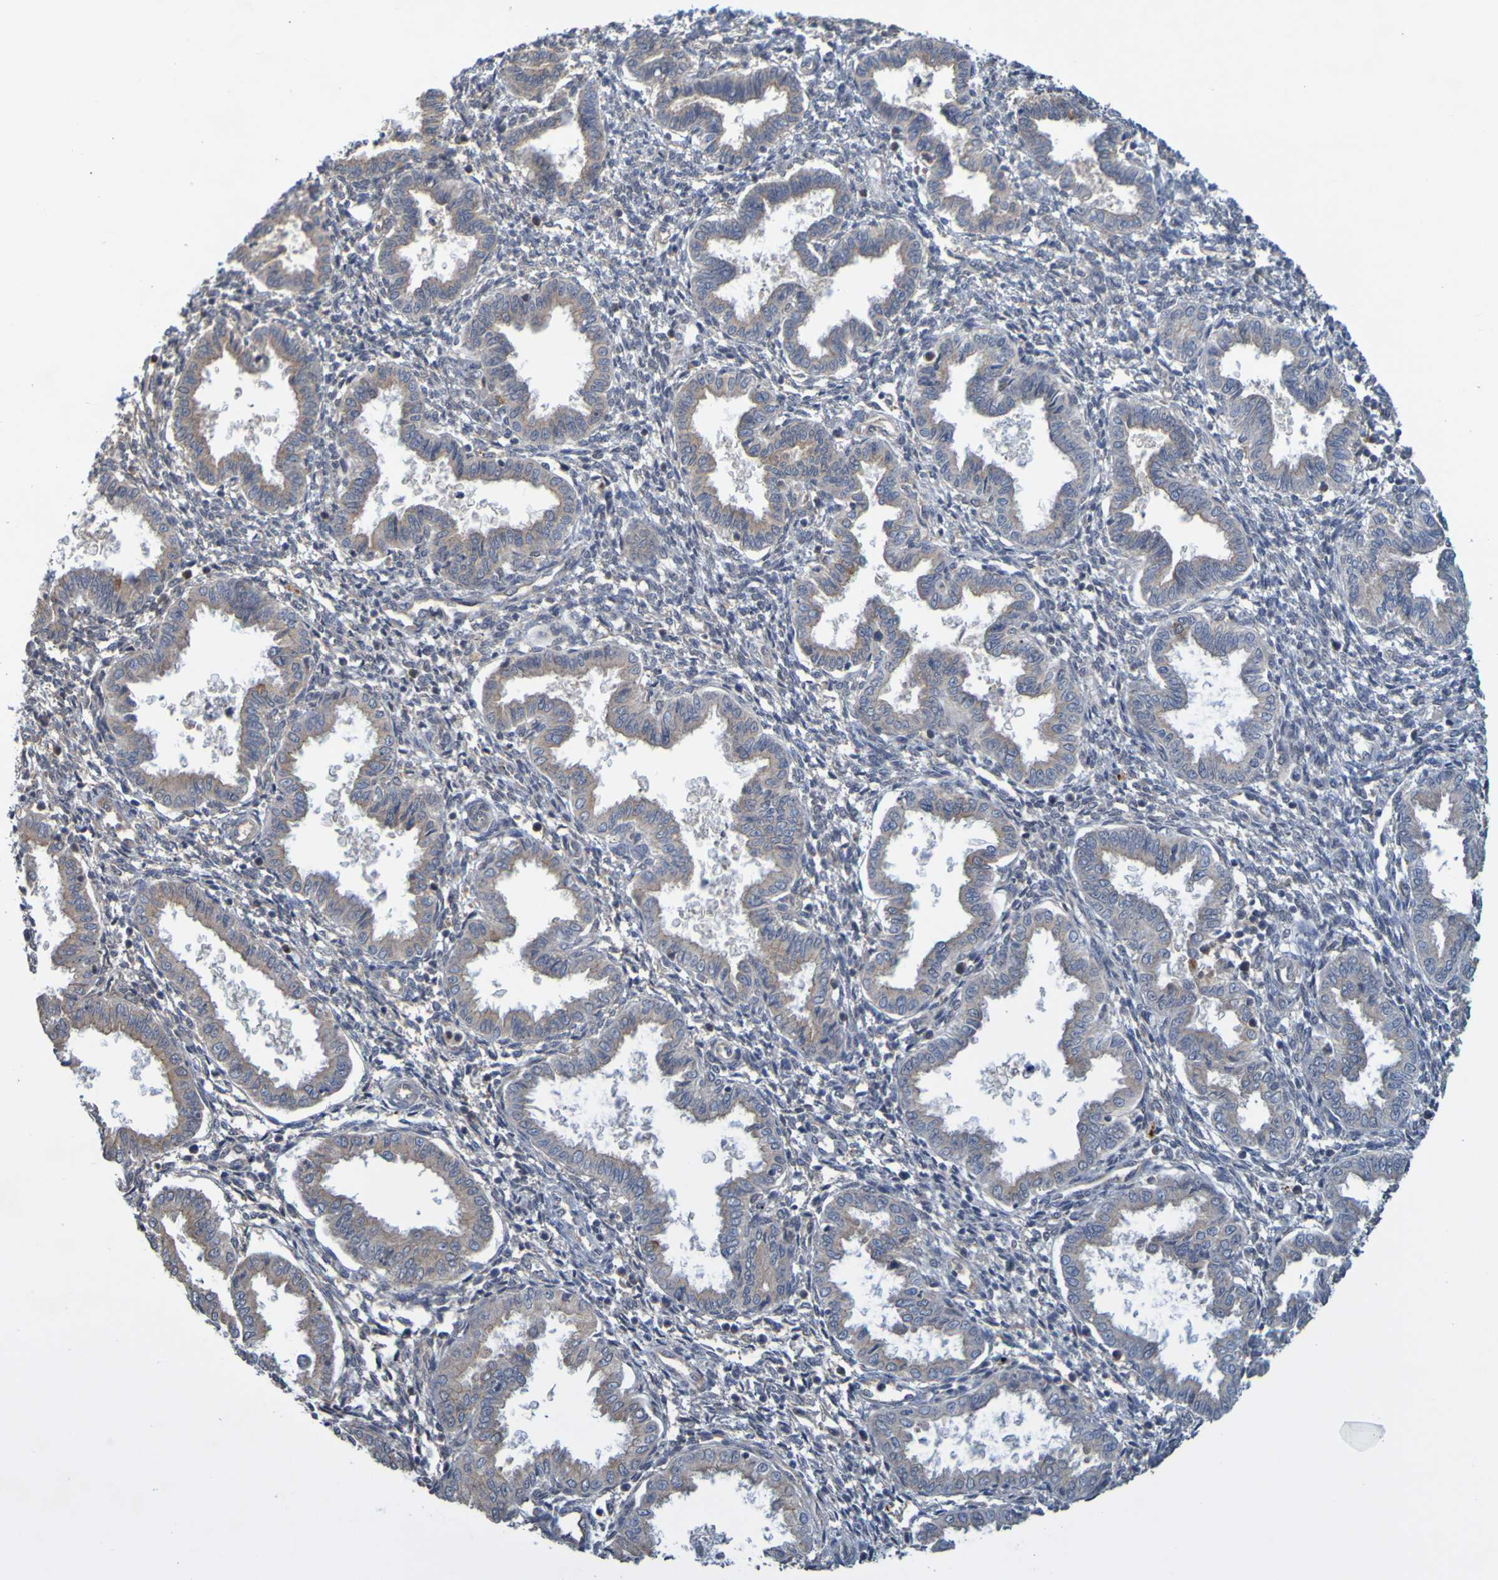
{"staining": {"intensity": "weak", "quantity": "<25%", "location": "cytoplasmic/membranous"}, "tissue": "endometrium", "cell_type": "Cells in endometrial stroma", "image_type": "normal", "snomed": [{"axis": "morphology", "description": "Normal tissue, NOS"}, {"axis": "topography", "description": "Endometrium"}], "caption": "Image shows no protein staining in cells in endometrial stroma of unremarkable endometrium. (DAB IHC visualized using brightfield microscopy, high magnification).", "gene": "NAV2", "patient": {"sex": "female", "age": 33}}